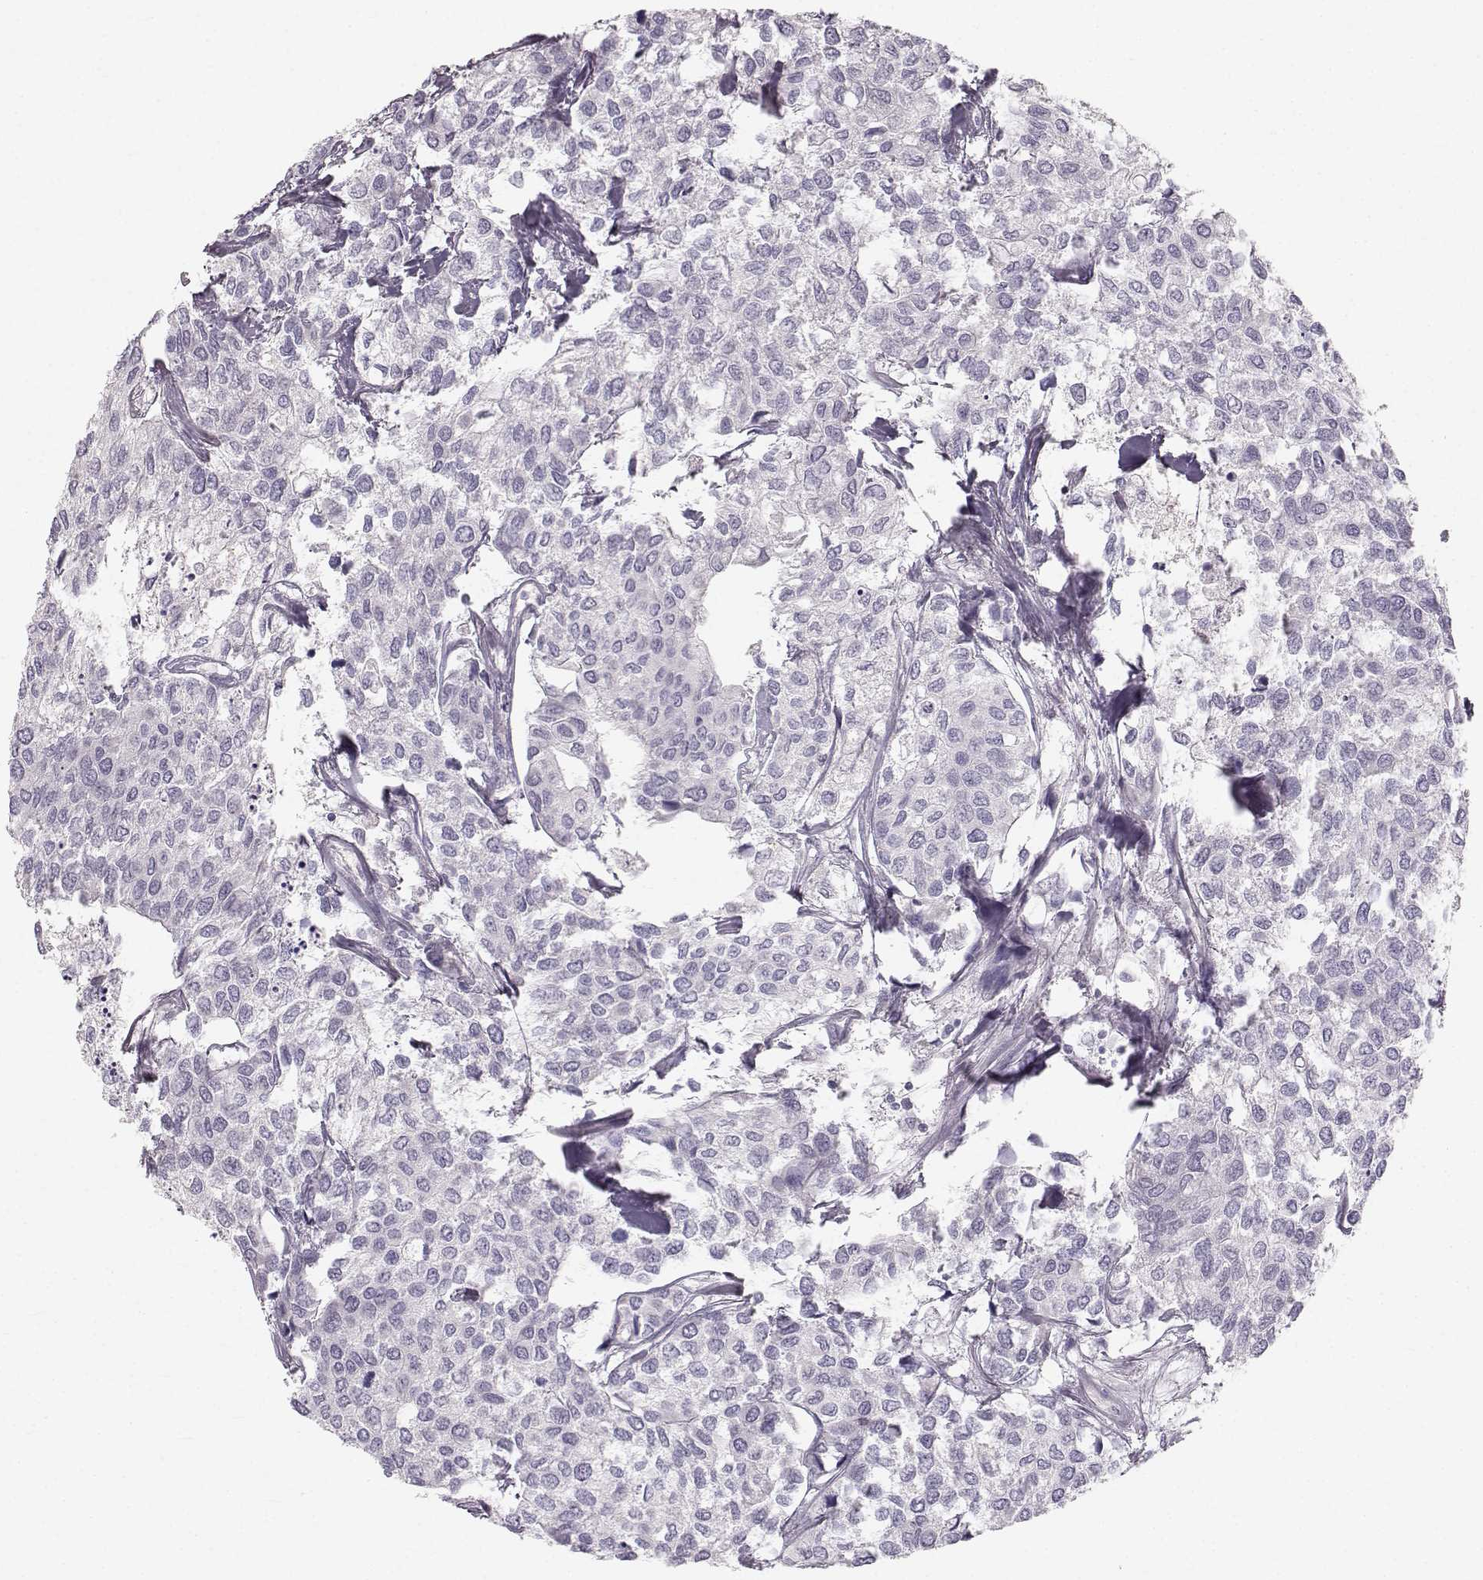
{"staining": {"intensity": "negative", "quantity": "none", "location": "none"}, "tissue": "urothelial cancer", "cell_type": "Tumor cells", "image_type": "cancer", "snomed": [{"axis": "morphology", "description": "Urothelial carcinoma, High grade"}, {"axis": "topography", "description": "Urinary bladder"}], "caption": "Immunohistochemistry of human urothelial cancer exhibits no positivity in tumor cells.", "gene": "OIP5", "patient": {"sex": "male", "age": 73}}